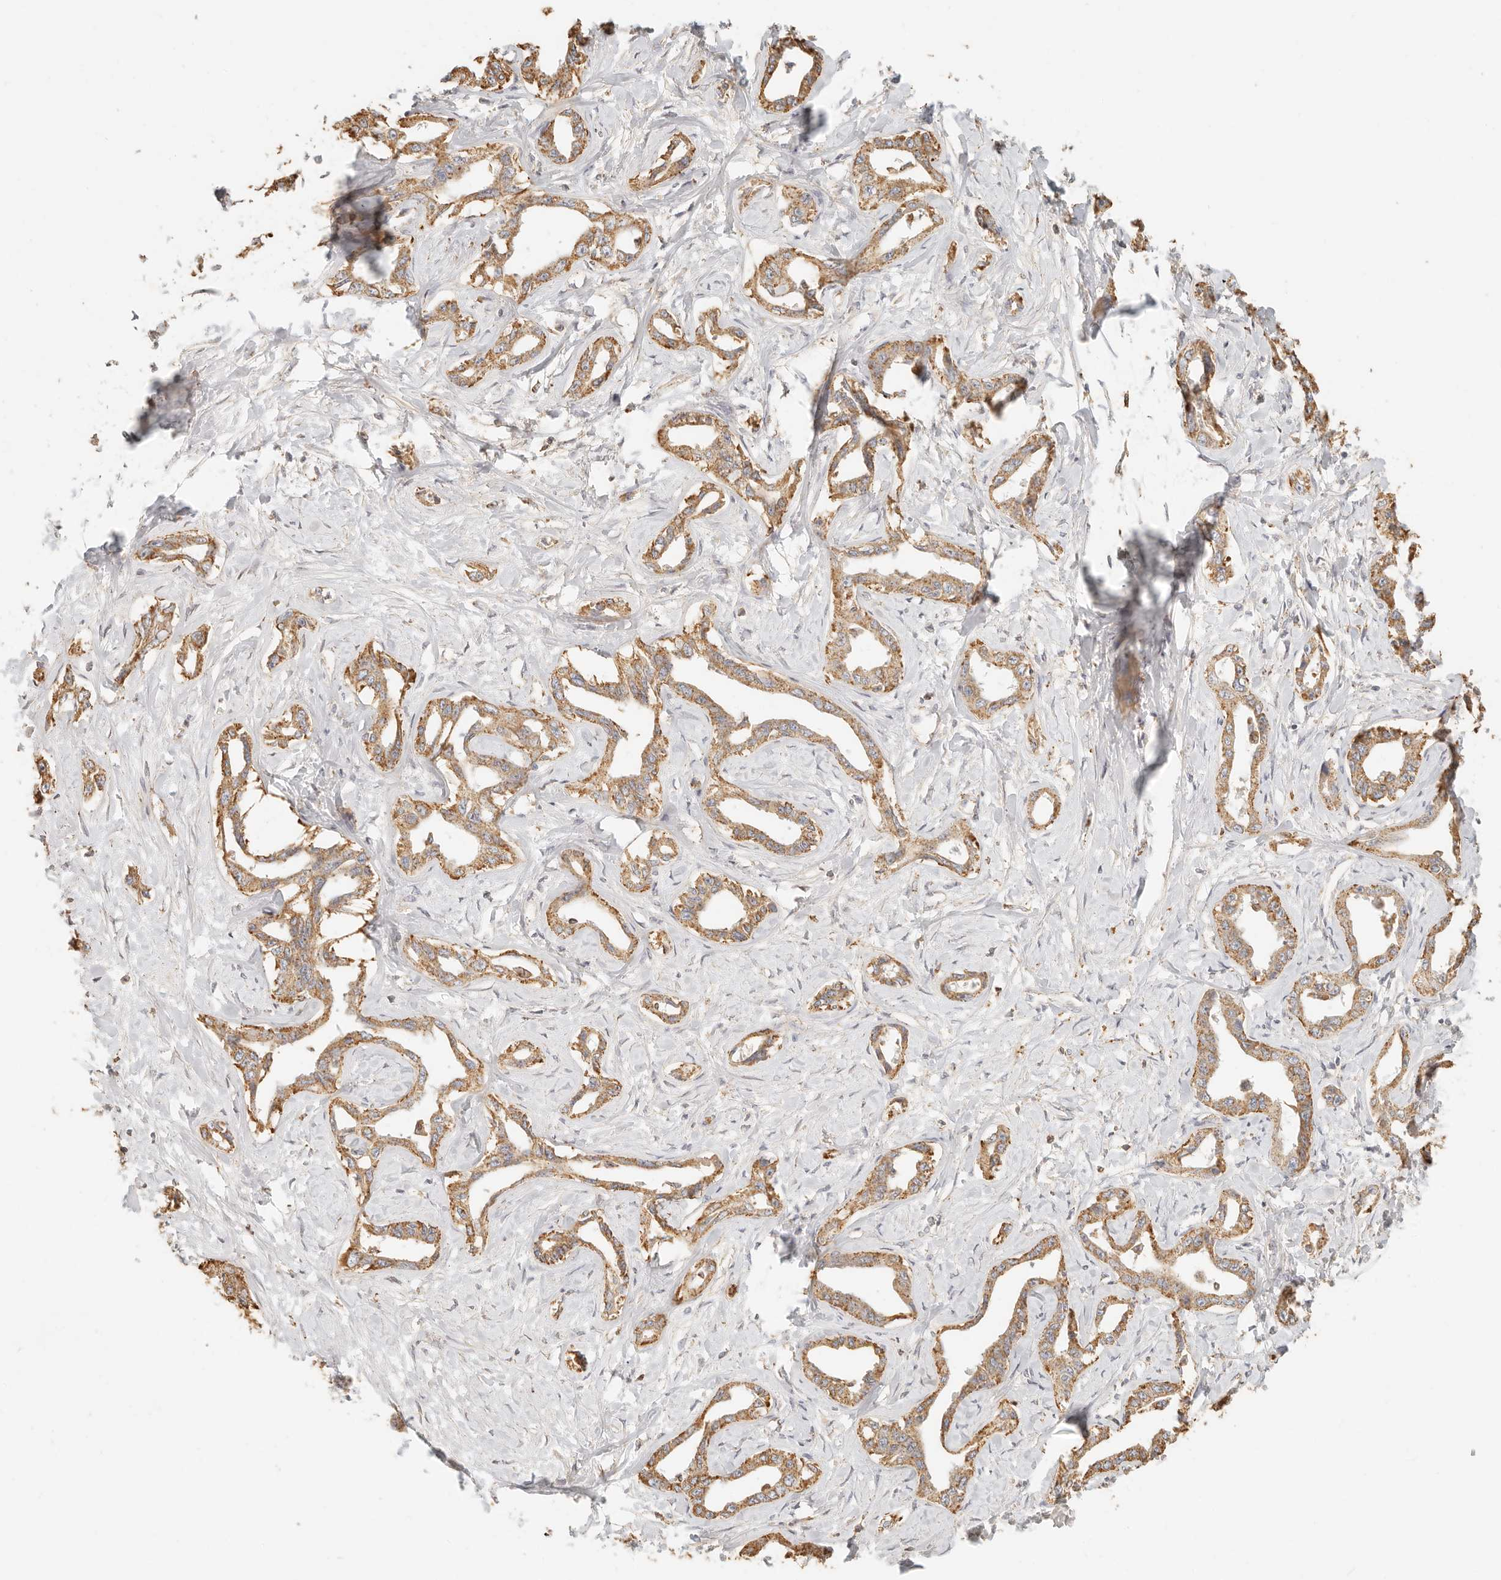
{"staining": {"intensity": "moderate", "quantity": ">75%", "location": "cytoplasmic/membranous"}, "tissue": "liver cancer", "cell_type": "Tumor cells", "image_type": "cancer", "snomed": [{"axis": "morphology", "description": "Cholangiocarcinoma"}, {"axis": "topography", "description": "Liver"}], "caption": "This micrograph displays liver cancer (cholangiocarcinoma) stained with IHC to label a protein in brown. The cytoplasmic/membranous of tumor cells show moderate positivity for the protein. Nuclei are counter-stained blue.", "gene": "CNMD", "patient": {"sex": "male", "age": 59}}